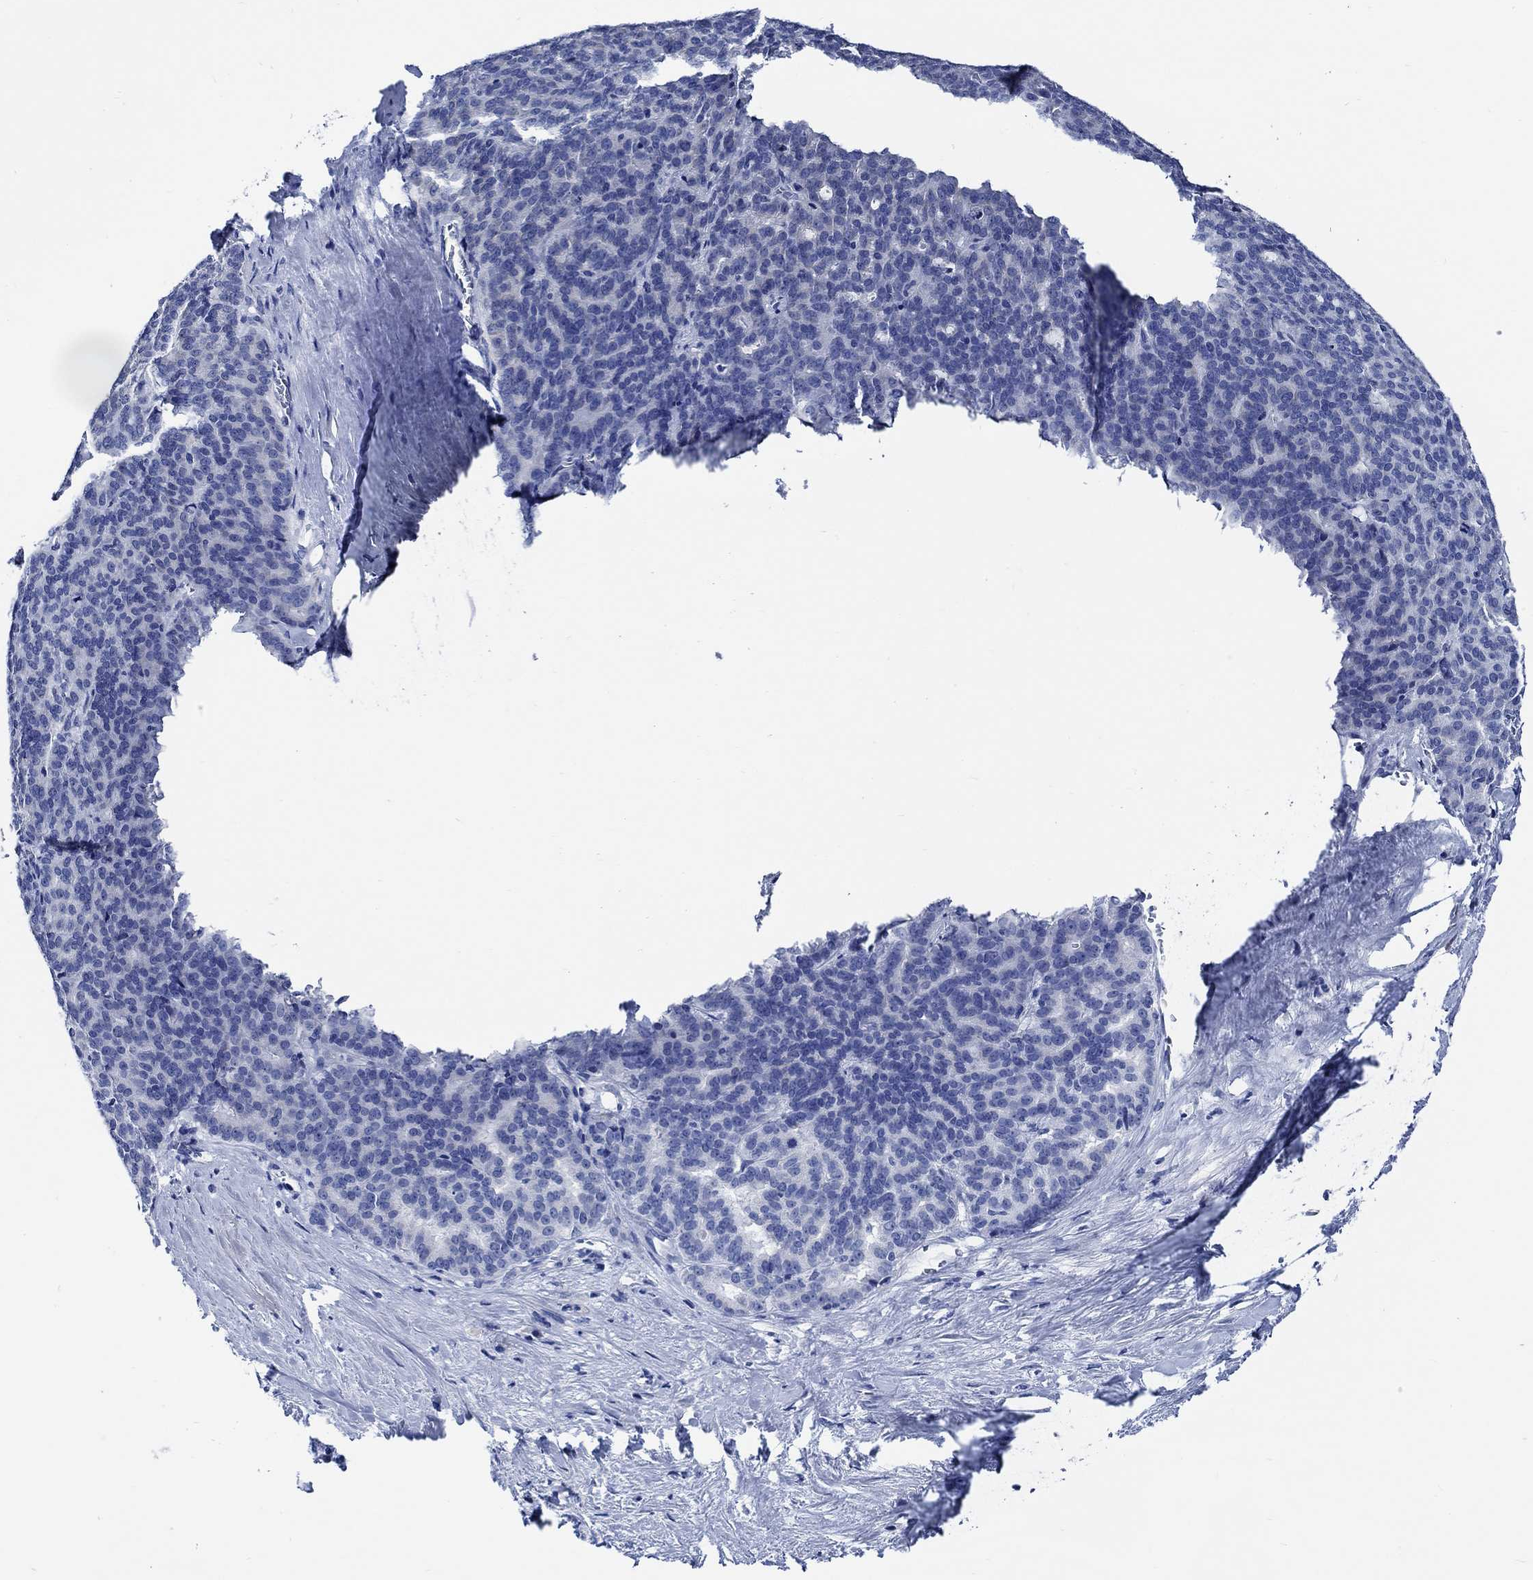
{"staining": {"intensity": "negative", "quantity": "none", "location": "none"}, "tissue": "liver cancer", "cell_type": "Tumor cells", "image_type": "cancer", "snomed": [{"axis": "morphology", "description": "Cholangiocarcinoma"}, {"axis": "topography", "description": "Liver"}], "caption": "Tumor cells show no significant protein expression in liver cancer (cholangiocarcinoma). (DAB (3,3'-diaminobenzidine) immunohistochemistry (IHC), high magnification).", "gene": "WDR62", "patient": {"sex": "female", "age": 47}}